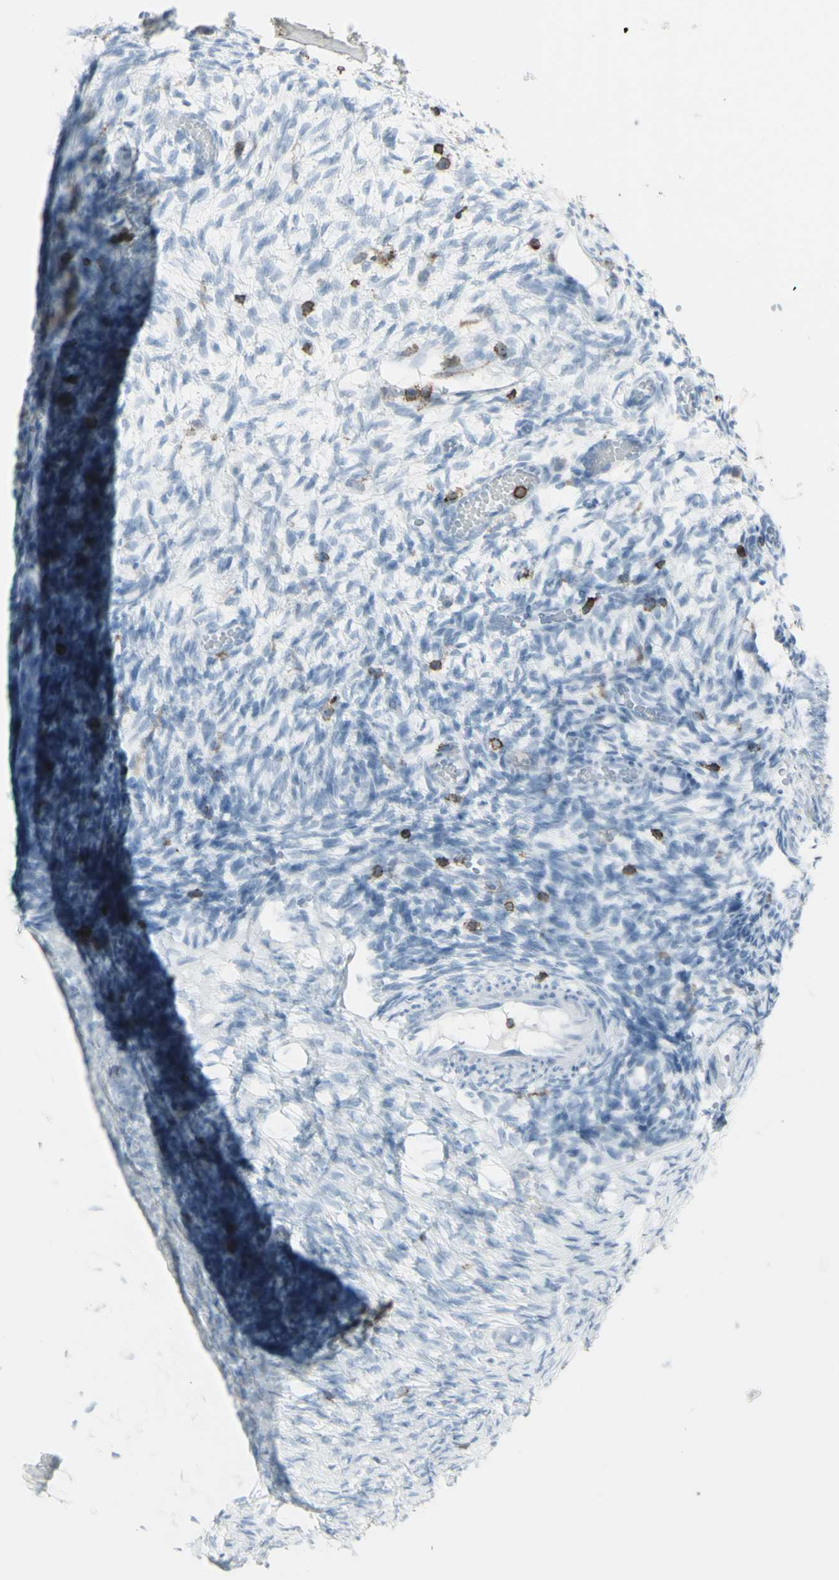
{"staining": {"intensity": "negative", "quantity": "none", "location": "none"}, "tissue": "ovary", "cell_type": "Ovarian stroma cells", "image_type": "normal", "snomed": [{"axis": "morphology", "description": "Normal tissue, NOS"}, {"axis": "topography", "description": "Ovary"}], "caption": "The photomicrograph exhibits no staining of ovarian stroma cells in benign ovary. Nuclei are stained in blue.", "gene": "NRG1", "patient": {"sex": "female", "age": 35}}